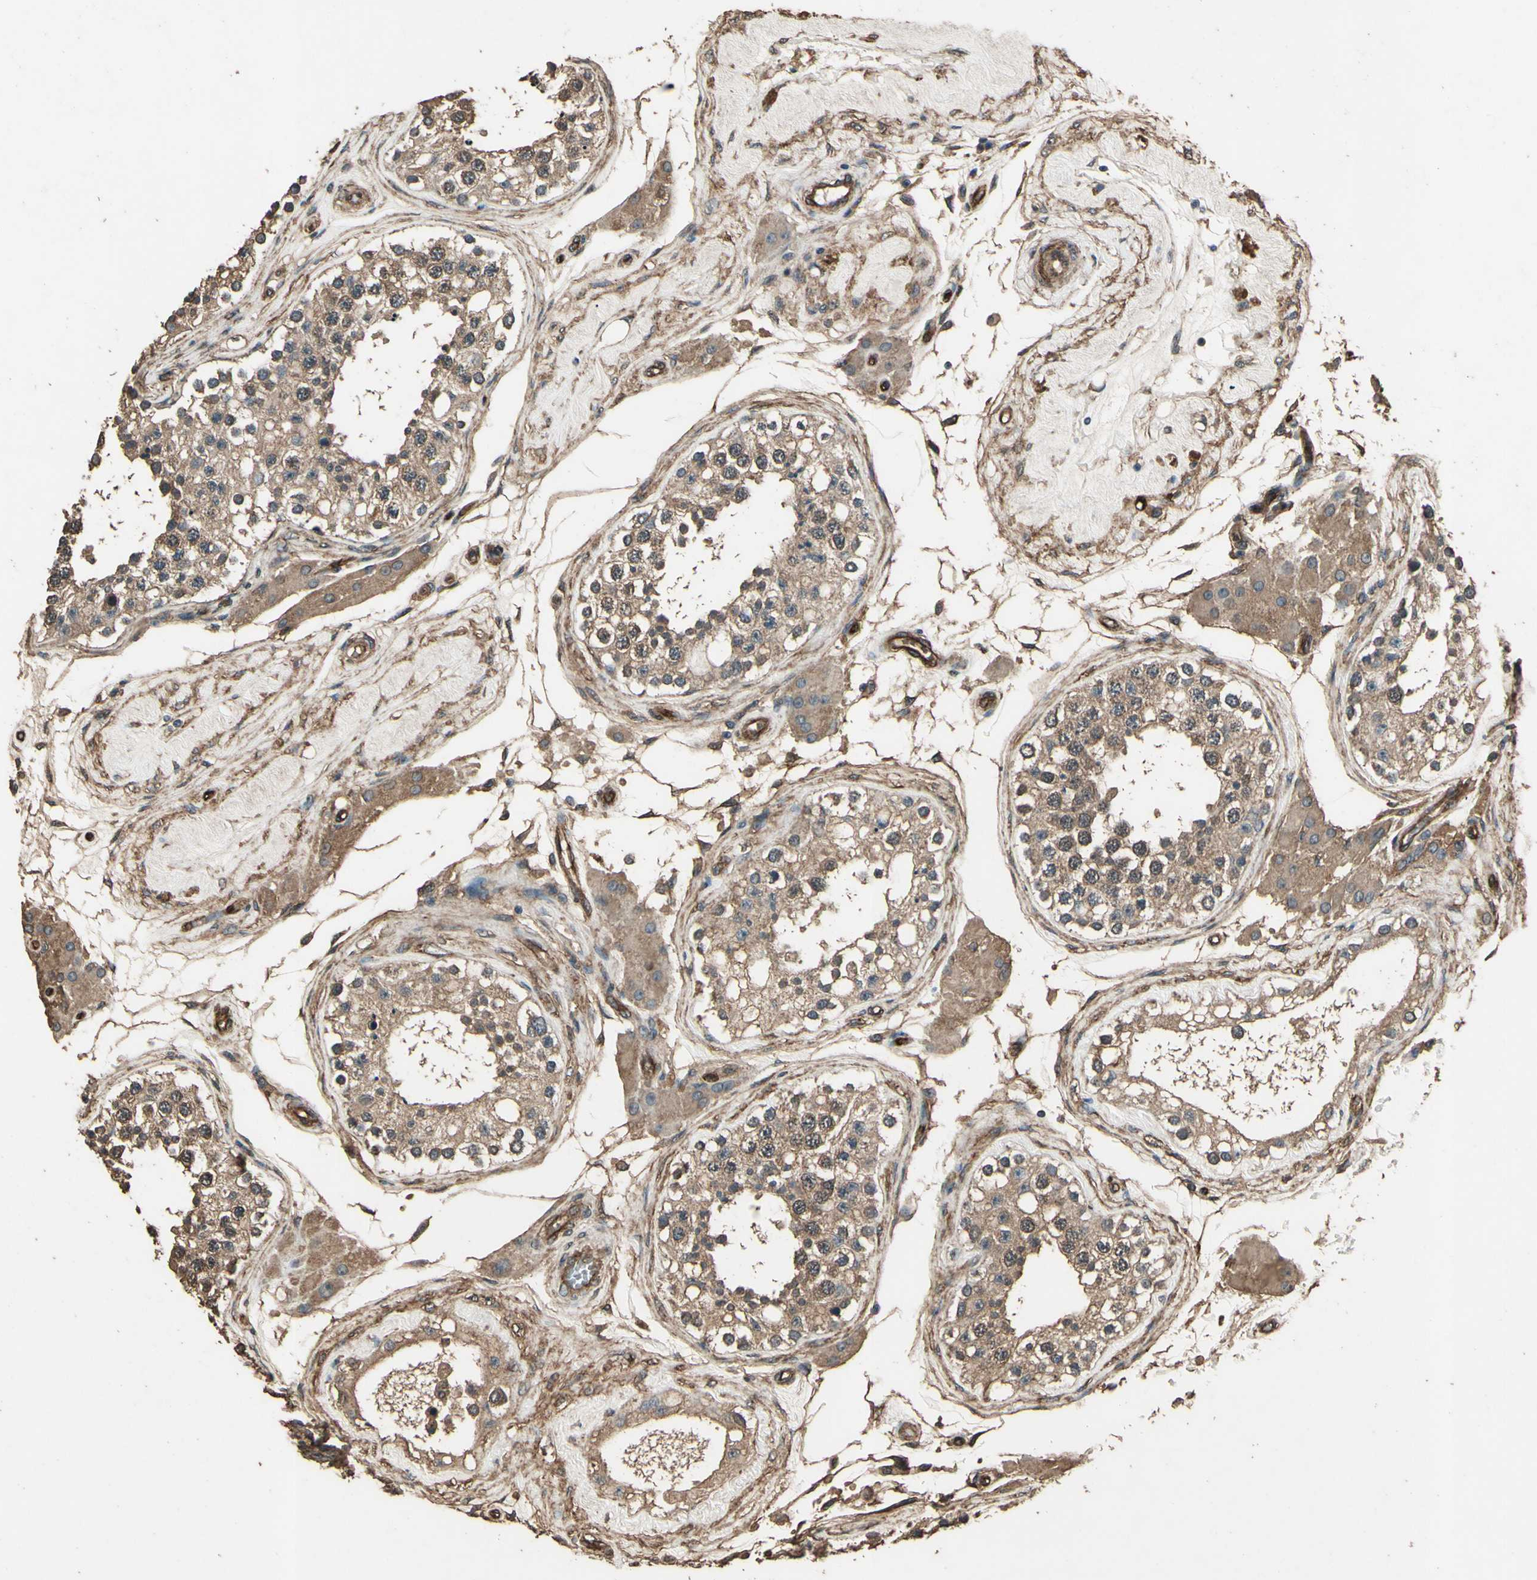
{"staining": {"intensity": "moderate", "quantity": ">75%", "location": "cytoplasmic/membranous"}, "tissue": "testis", "cell_type": "Cells in seminiferous ducts", "image_type": "normal", "snomed": [{"axis": "morphology", "description": "Normal tissue, NOS"}, {"axis": "topography", "description": "Testis"}], "caption": "Immunohistochemistry (IHC) staining of normal testis, which displays medium levels of moderate cytoplasmic/membranous expression in about >75% of cells in seminiferous ducts indicating moderate cytoplasmic/membranous protein positivity. The staining was performed using DAB (3,3'-diaminobenzidine) (brown) for protein detection and nuclei were counterstained in hematoxylin (blue).", "gene": "TSPO", "patient": {"sex": "male", "age": 68}}